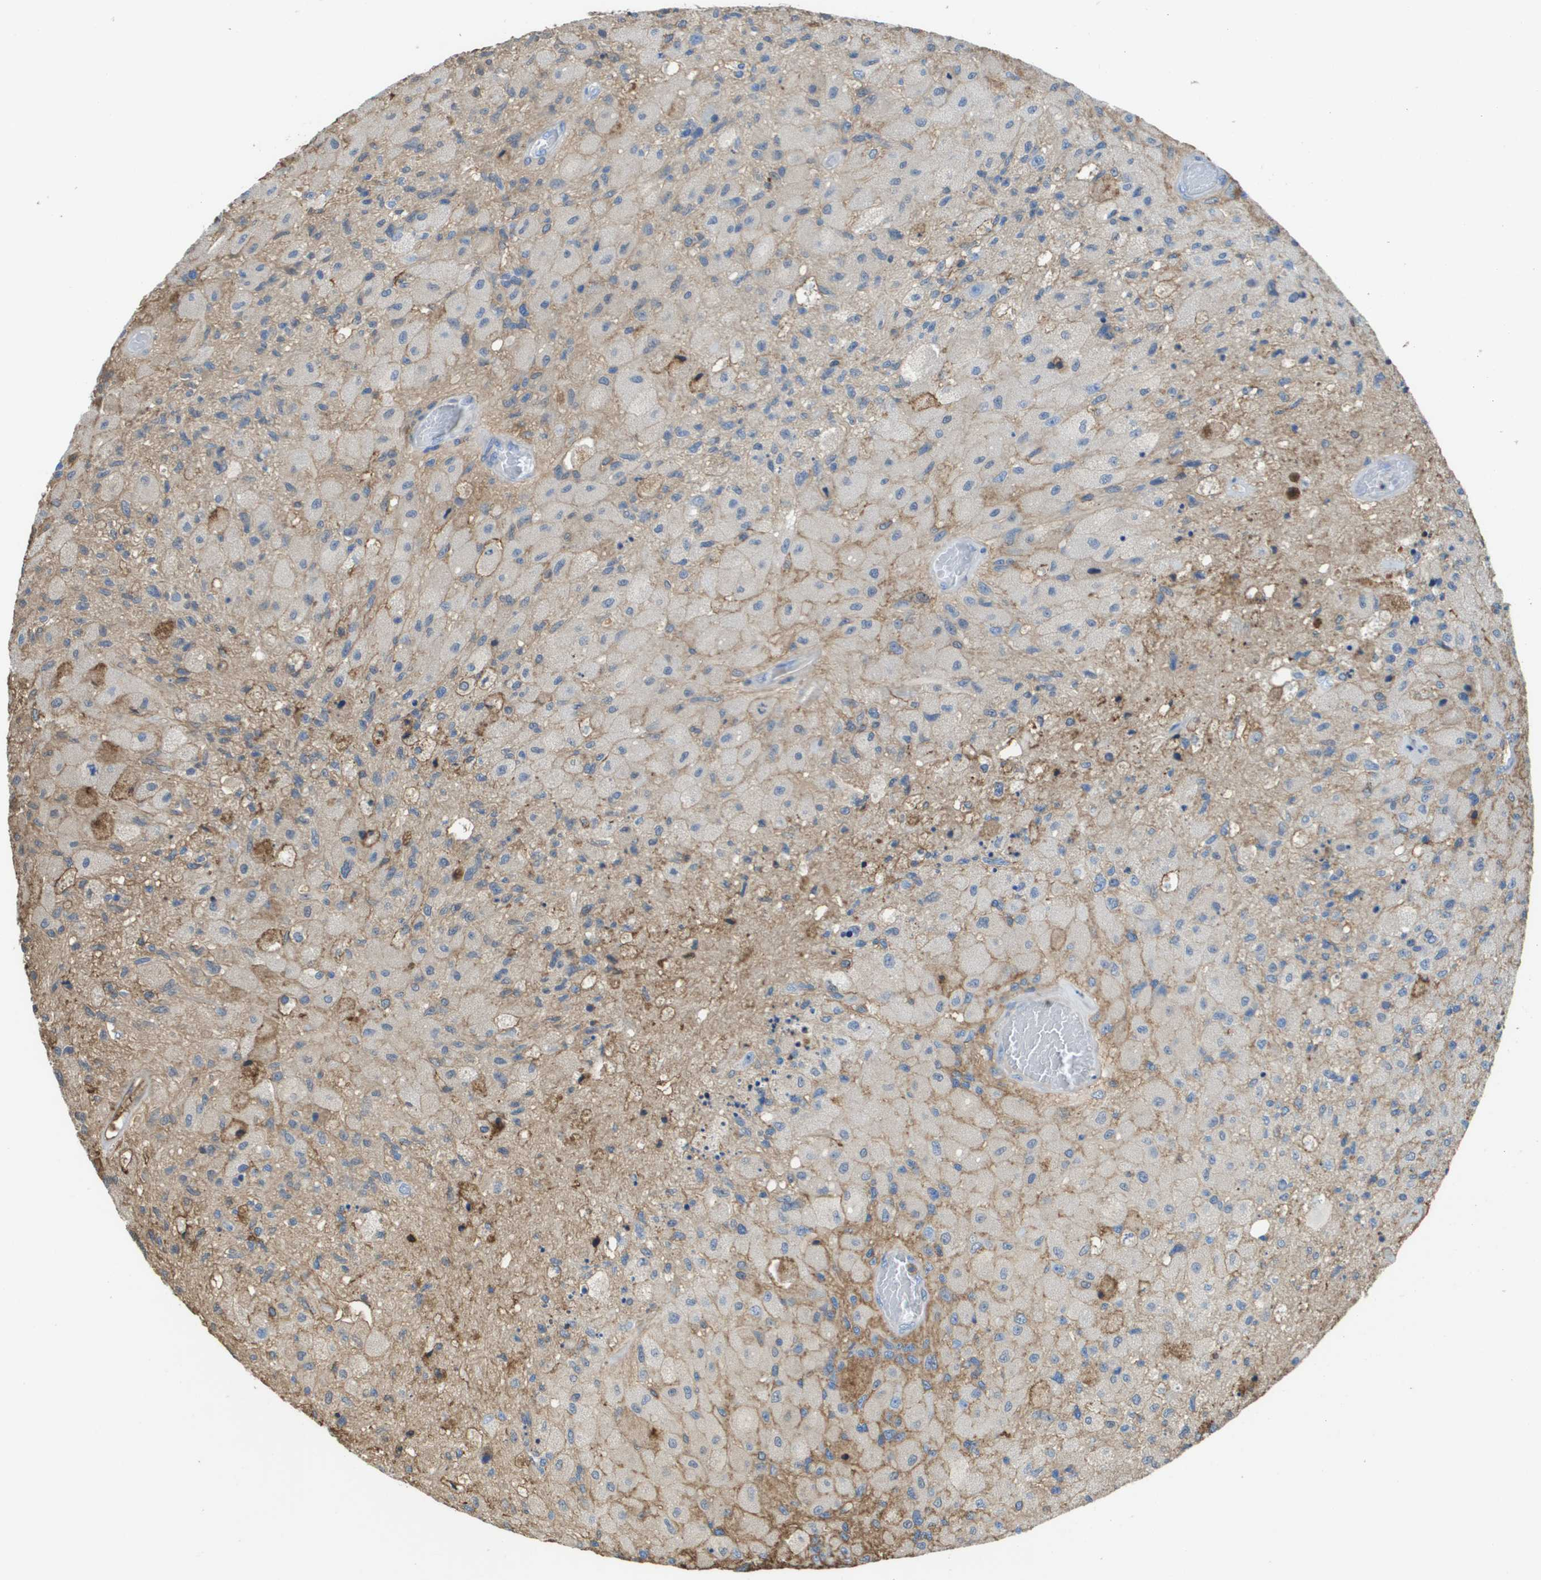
{"staining": {"intensity": "negative", "quantity": "none", "location": "none"}, "tissue": "glioma", "cell_type": "Tumor cells", "image_type": "cancer", "snomed": [{"axis": "morphology", "description": "Normal tissue, NOS"}, {"axis": "morphology", "description": "Glioma, malignant, High grade"}, {"axis": "topography", "description": "Cerebral cortex"}], "caption": "Immunohistochemical staining of malignant glioma (high-grade) demonstrates no significant expression in tumor cells.", "gene": "PASK", "patient": {"sex": "male", "age": 77}}